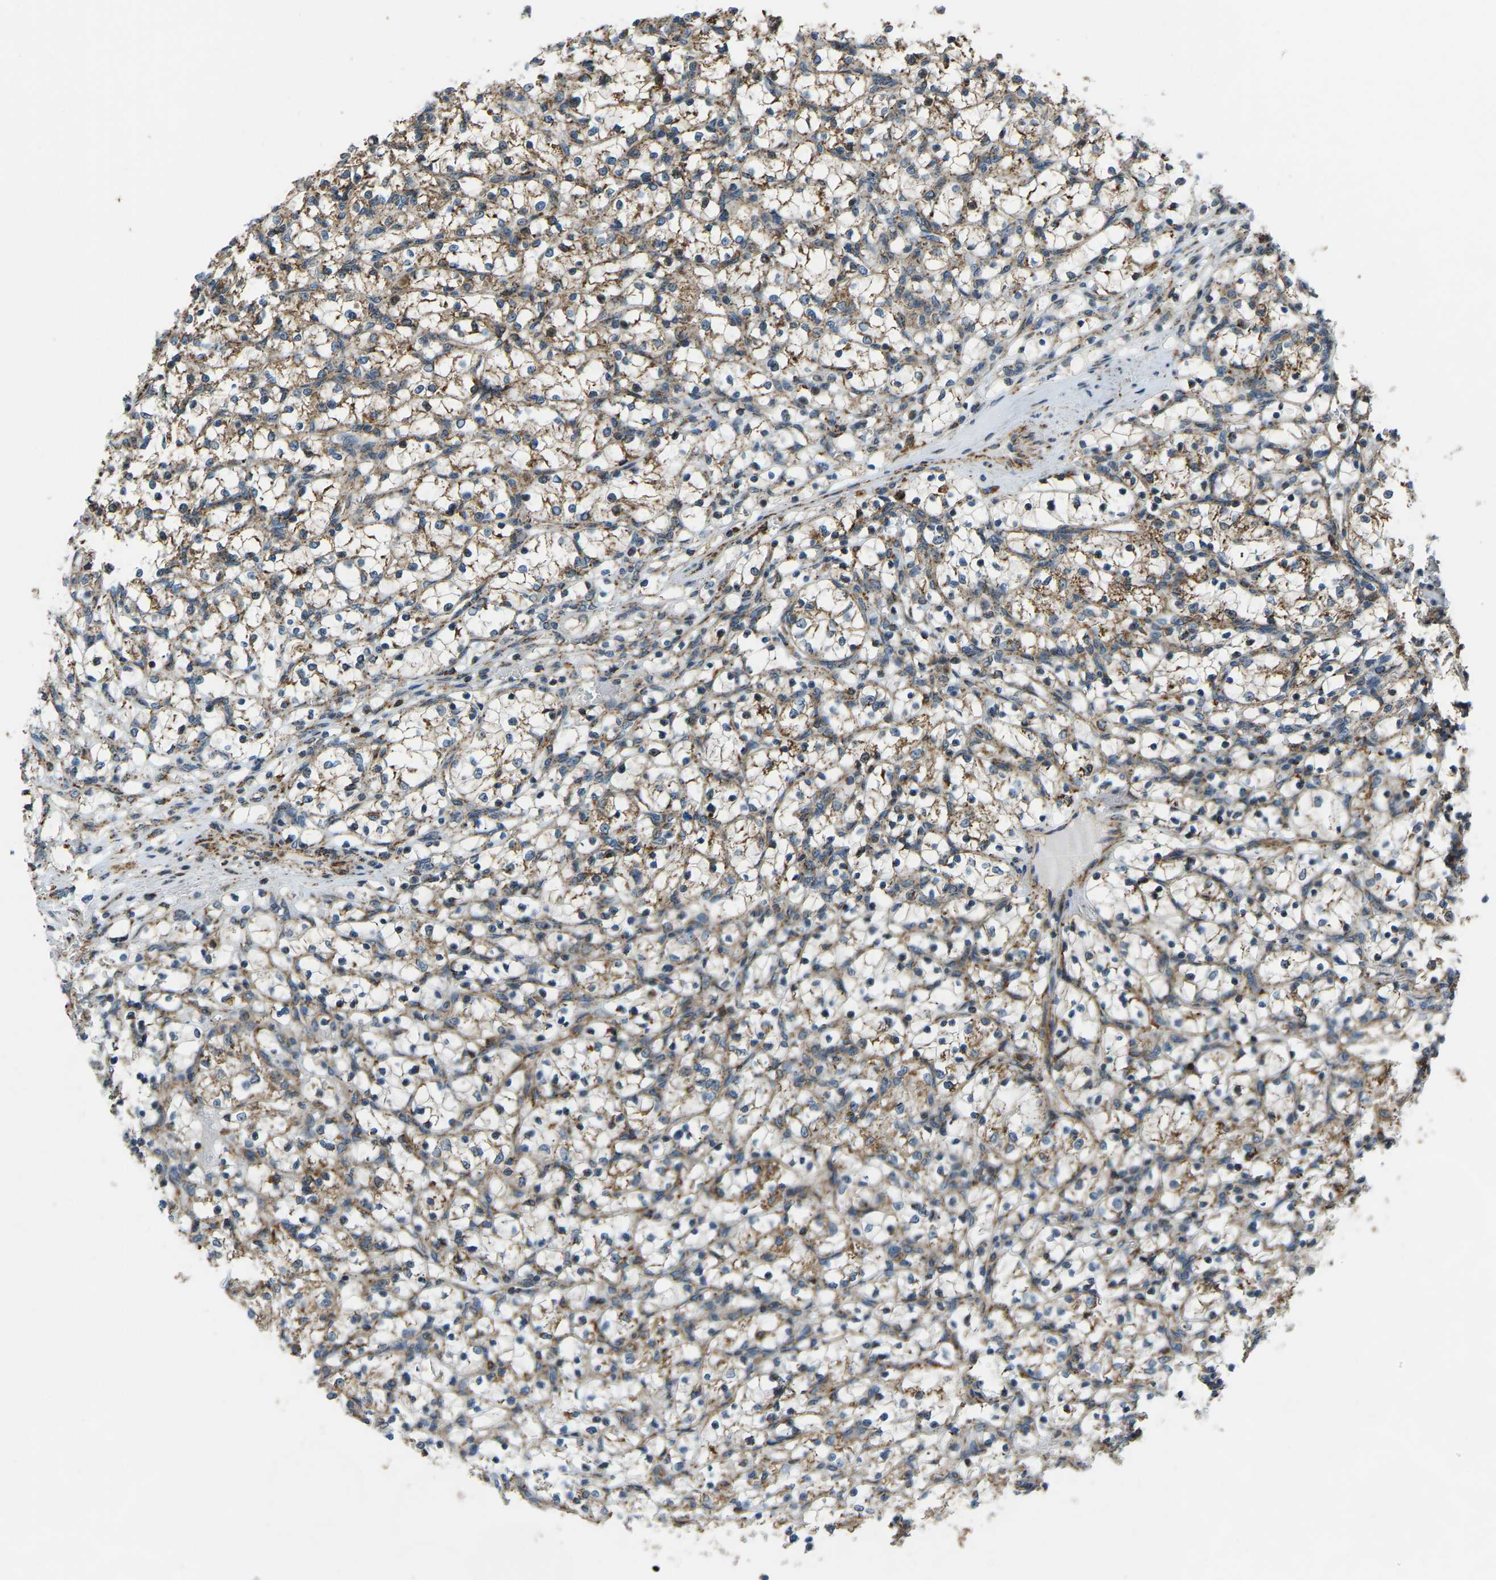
{"staining": {"intensity": "moderate", "quantity": ">75%", "location": "cytoplasmic/membranous"}, "tissue": "renal cancer", "cell_type": "Tumor cells", "image_type": "cancer", "snomed": [{"axis": "morphology", "description": "Adenocarcinoma, NOS"}, {"axis": "topography", "description": "Kidney"}], "caption": "High-magnification brightfield microscopy of adenocarcinoma (renal) stained with DAB (brown) and counterstained with hematoxylin (blue). tumor cells exhibit moderate cytoplasmic/membranous expression is seen in about>75% of cells.", "gene": "RBM33", "patient": {"sex": "female", "age": 69}}